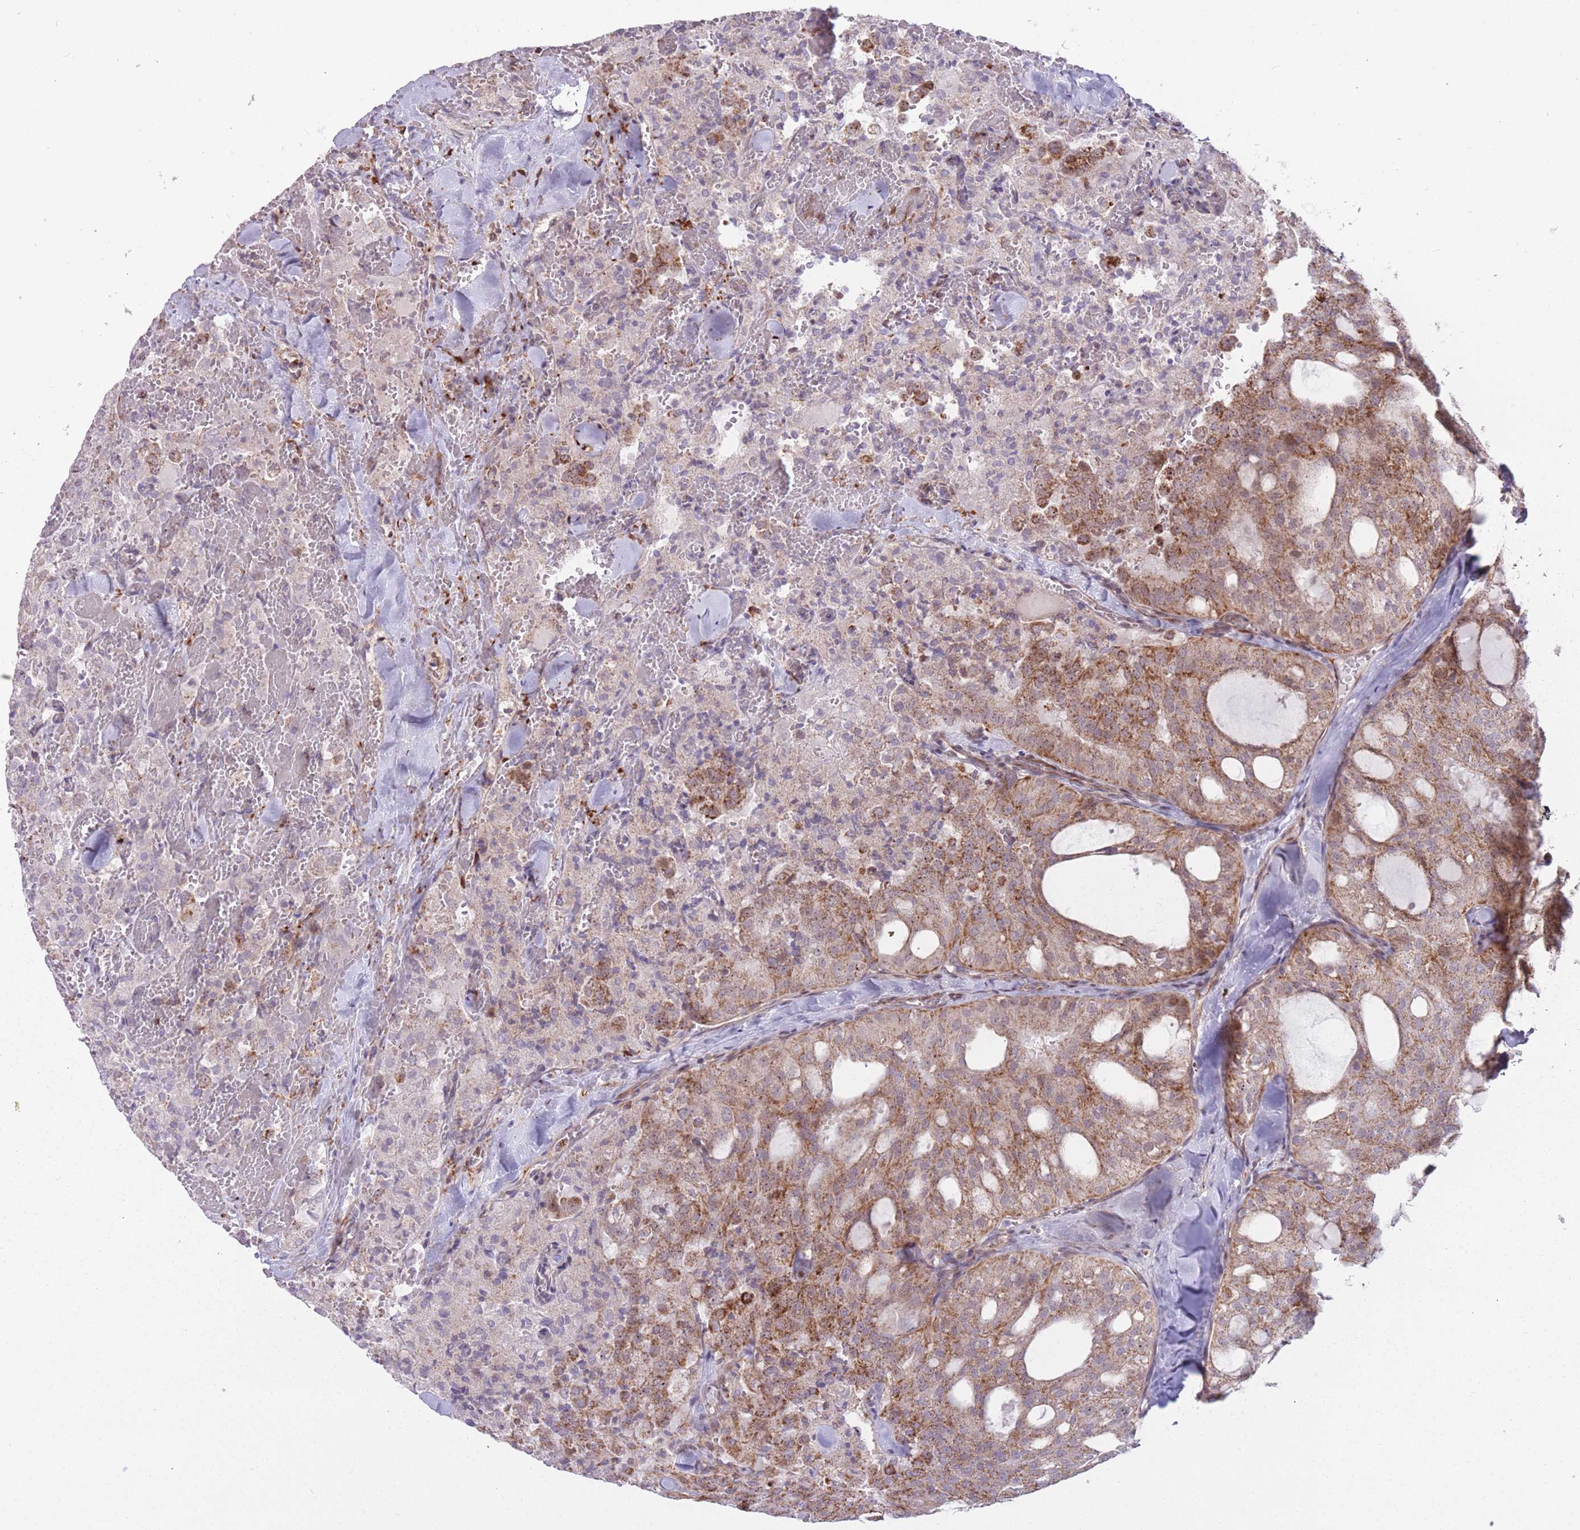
{"staining": {"intensity": "moderate", "quantity": "25%-75%", "location": "cytoplasmic/membranous"}, "tissue": "thyroid cancer", "cell_type": "Tumor cells", "image_type": "cancer", "snomed": [{"axis": "morphology", "description": "Follicular adenoma carcinoma, NOS"}, {"axis": "topography", "description": "Thyroid gland"}], "caption": "Follicular adenoma carcinoma (thyroid) tissue exhibits moderate cytoplasmic/membranous staining in about 25%-75% of tumor cells, visualized by immunohistochemistry. (IHC, brightfield microscopy, high magnification).", "gene": "DPYSL4", "patient": {"sex": "male", "age": 75}}